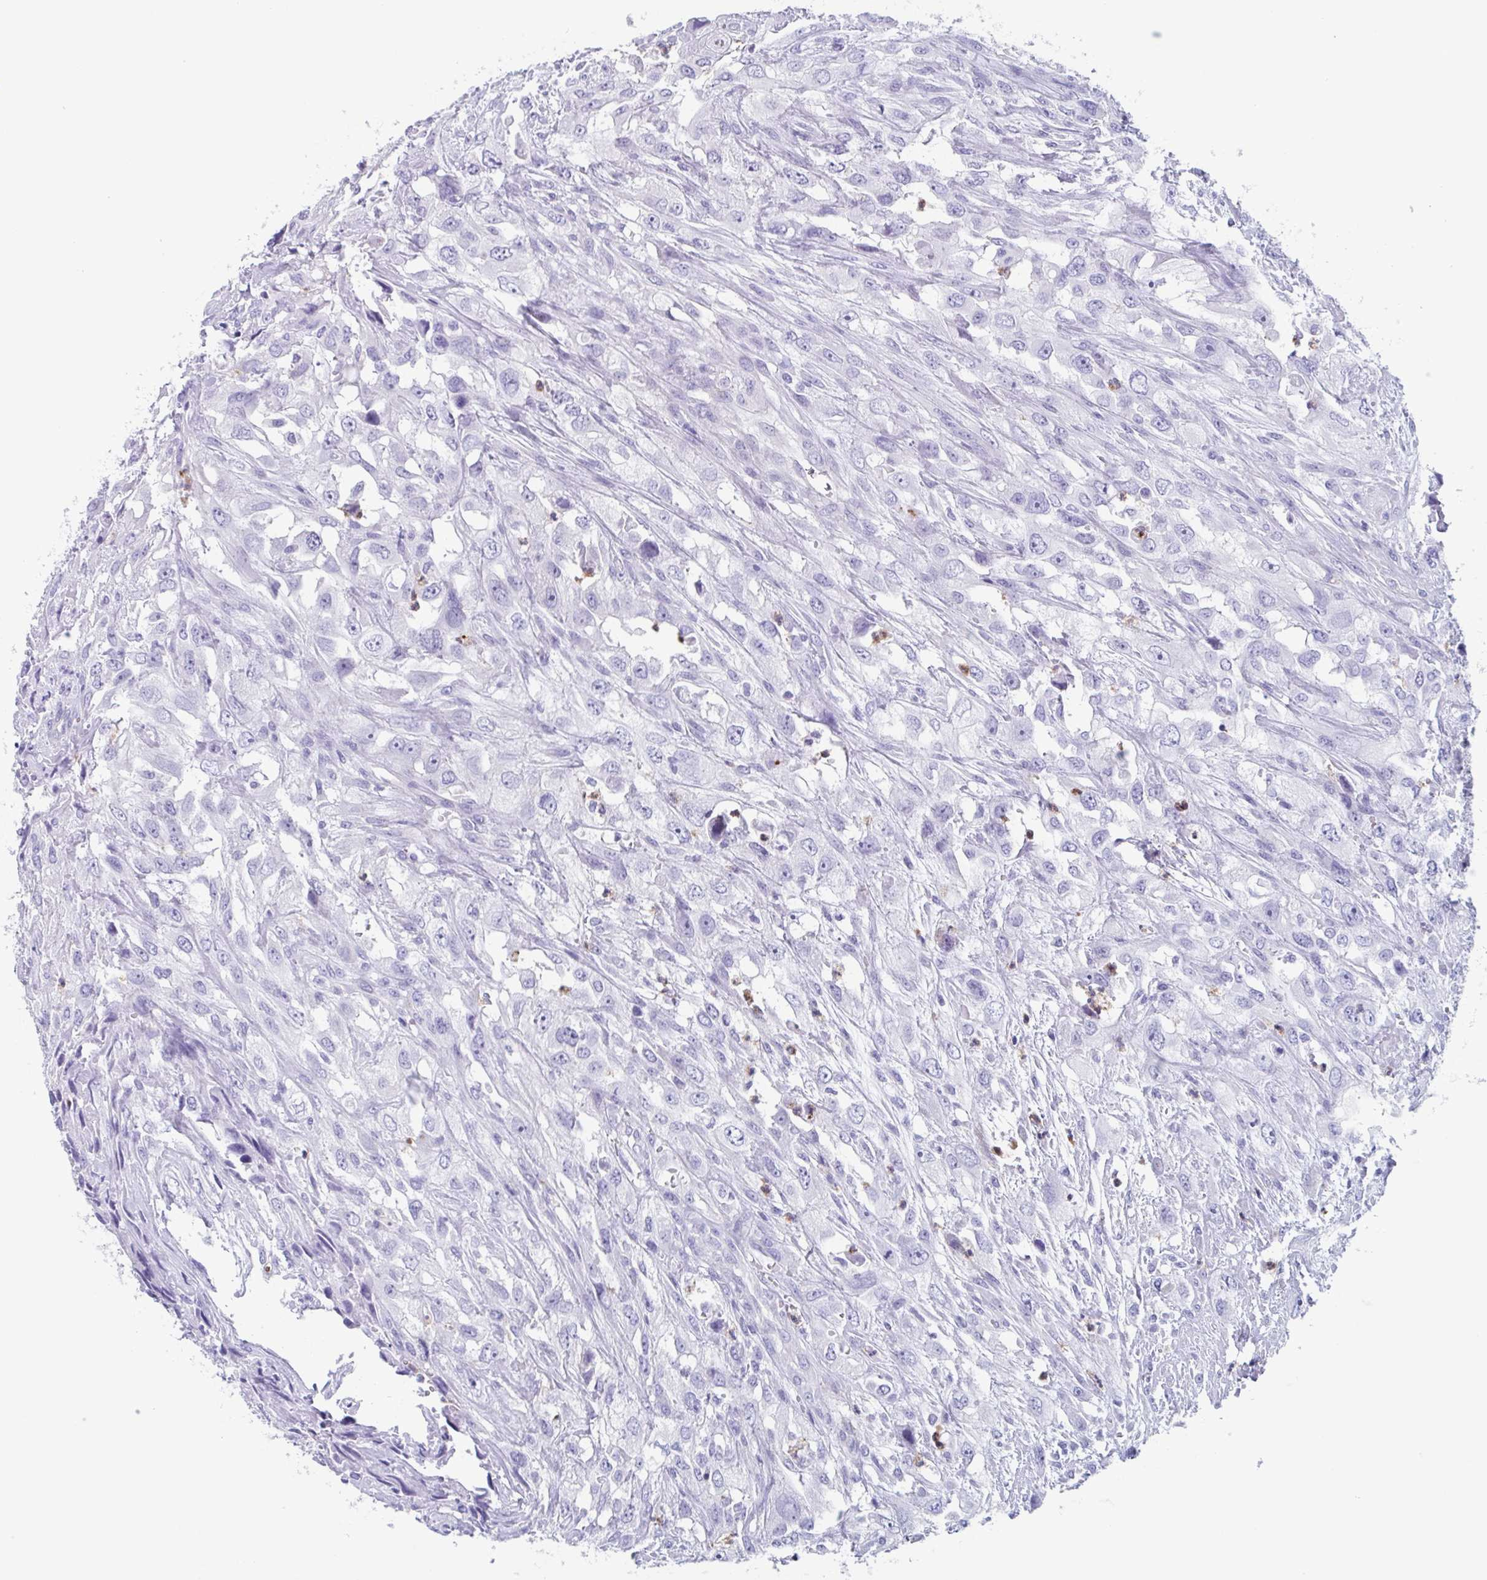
{"staining": {"intensity": "negative", "quantity": "none", "location": "none"}, "tissue": "urothelial cancer", "cell_type": "Tumor cells", "image_type": "cancer", "snomed": [{"axis": "morphology", "description": "Urothelial carcinoma, High grade"}, {"axis": "topography", "description": "Urinary bladder"}], "caption": "A high-resolution histopathology image shows IHC staining of urothelial cancer, which shows no significant staining in tumor cells.", "gene": "BPI", "patient": {"sex": "male", "age": 67}}